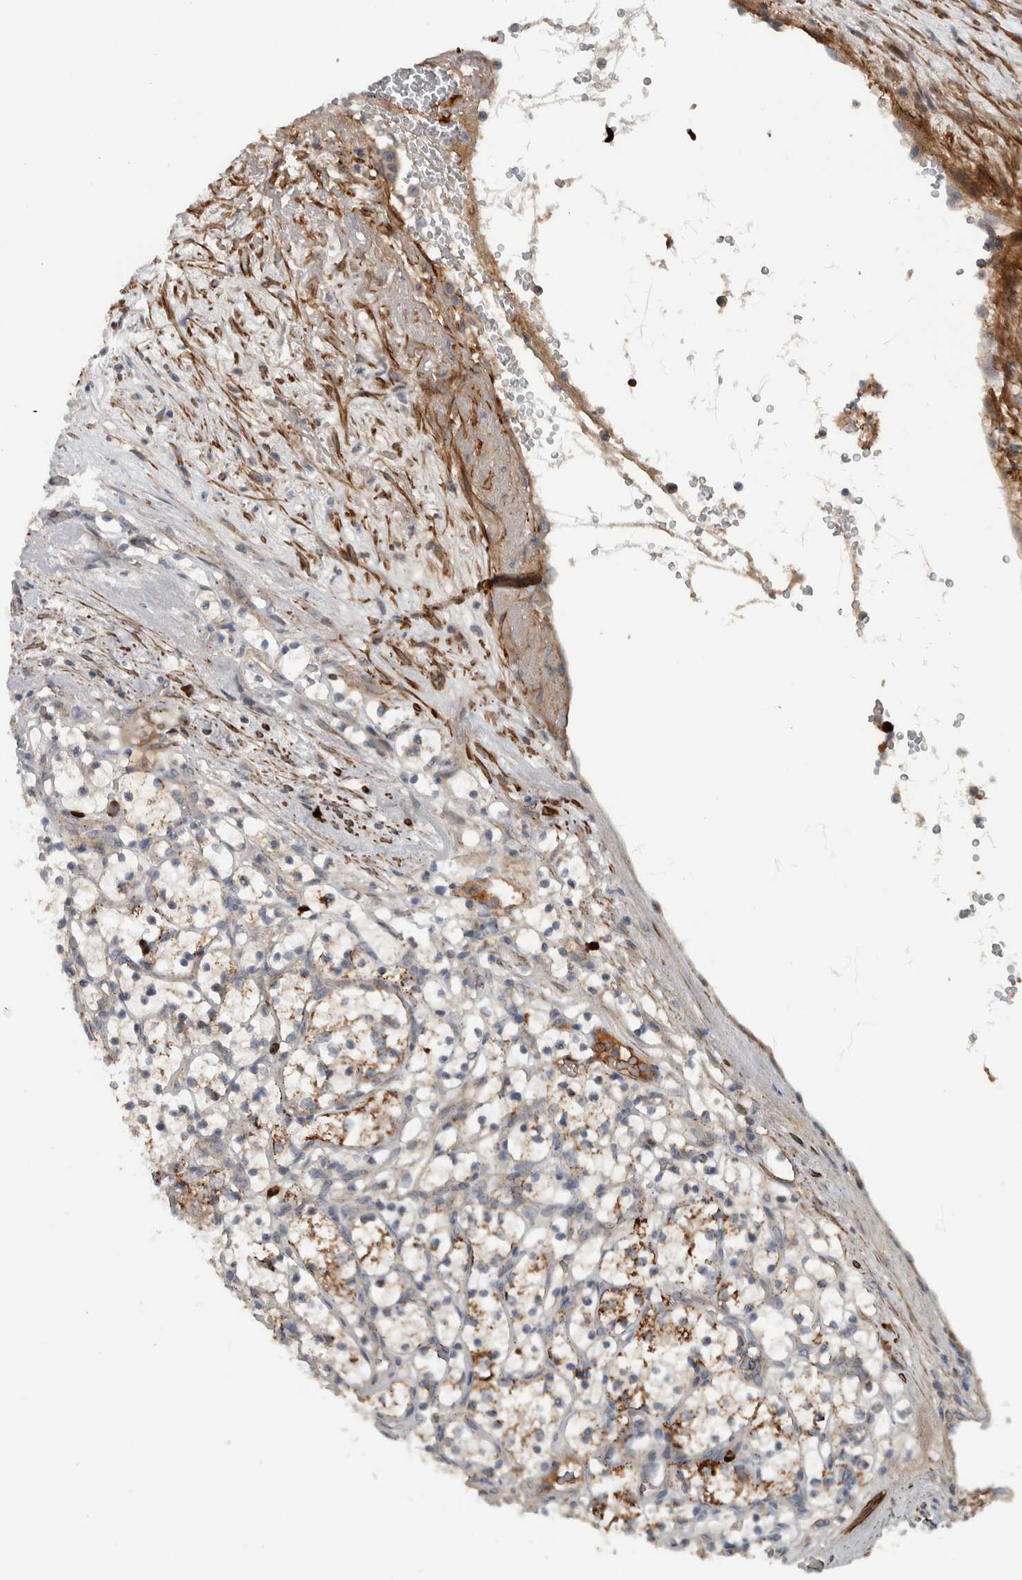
{"staining": {"intensity": "negative", "quantity": "none", "location": "none"}, "tissue": "renal cancer", "cell_type": "Tumor cells", "image_type": "cancer", "snomed": [{"axis": "morphology", "description": "Adenocarcinoma, NOS"}, {"axis": "topography", "description": "Kidney"}], "caption": "Renal adenocarcinoma was stained to show a protein in brown. There is no significant staining in tumor cells. (Immunohistochemistry, brightfield microscopy, high magnification).", "gene": "LBHD1", "patient": {"sex": "female", "age": 69}}